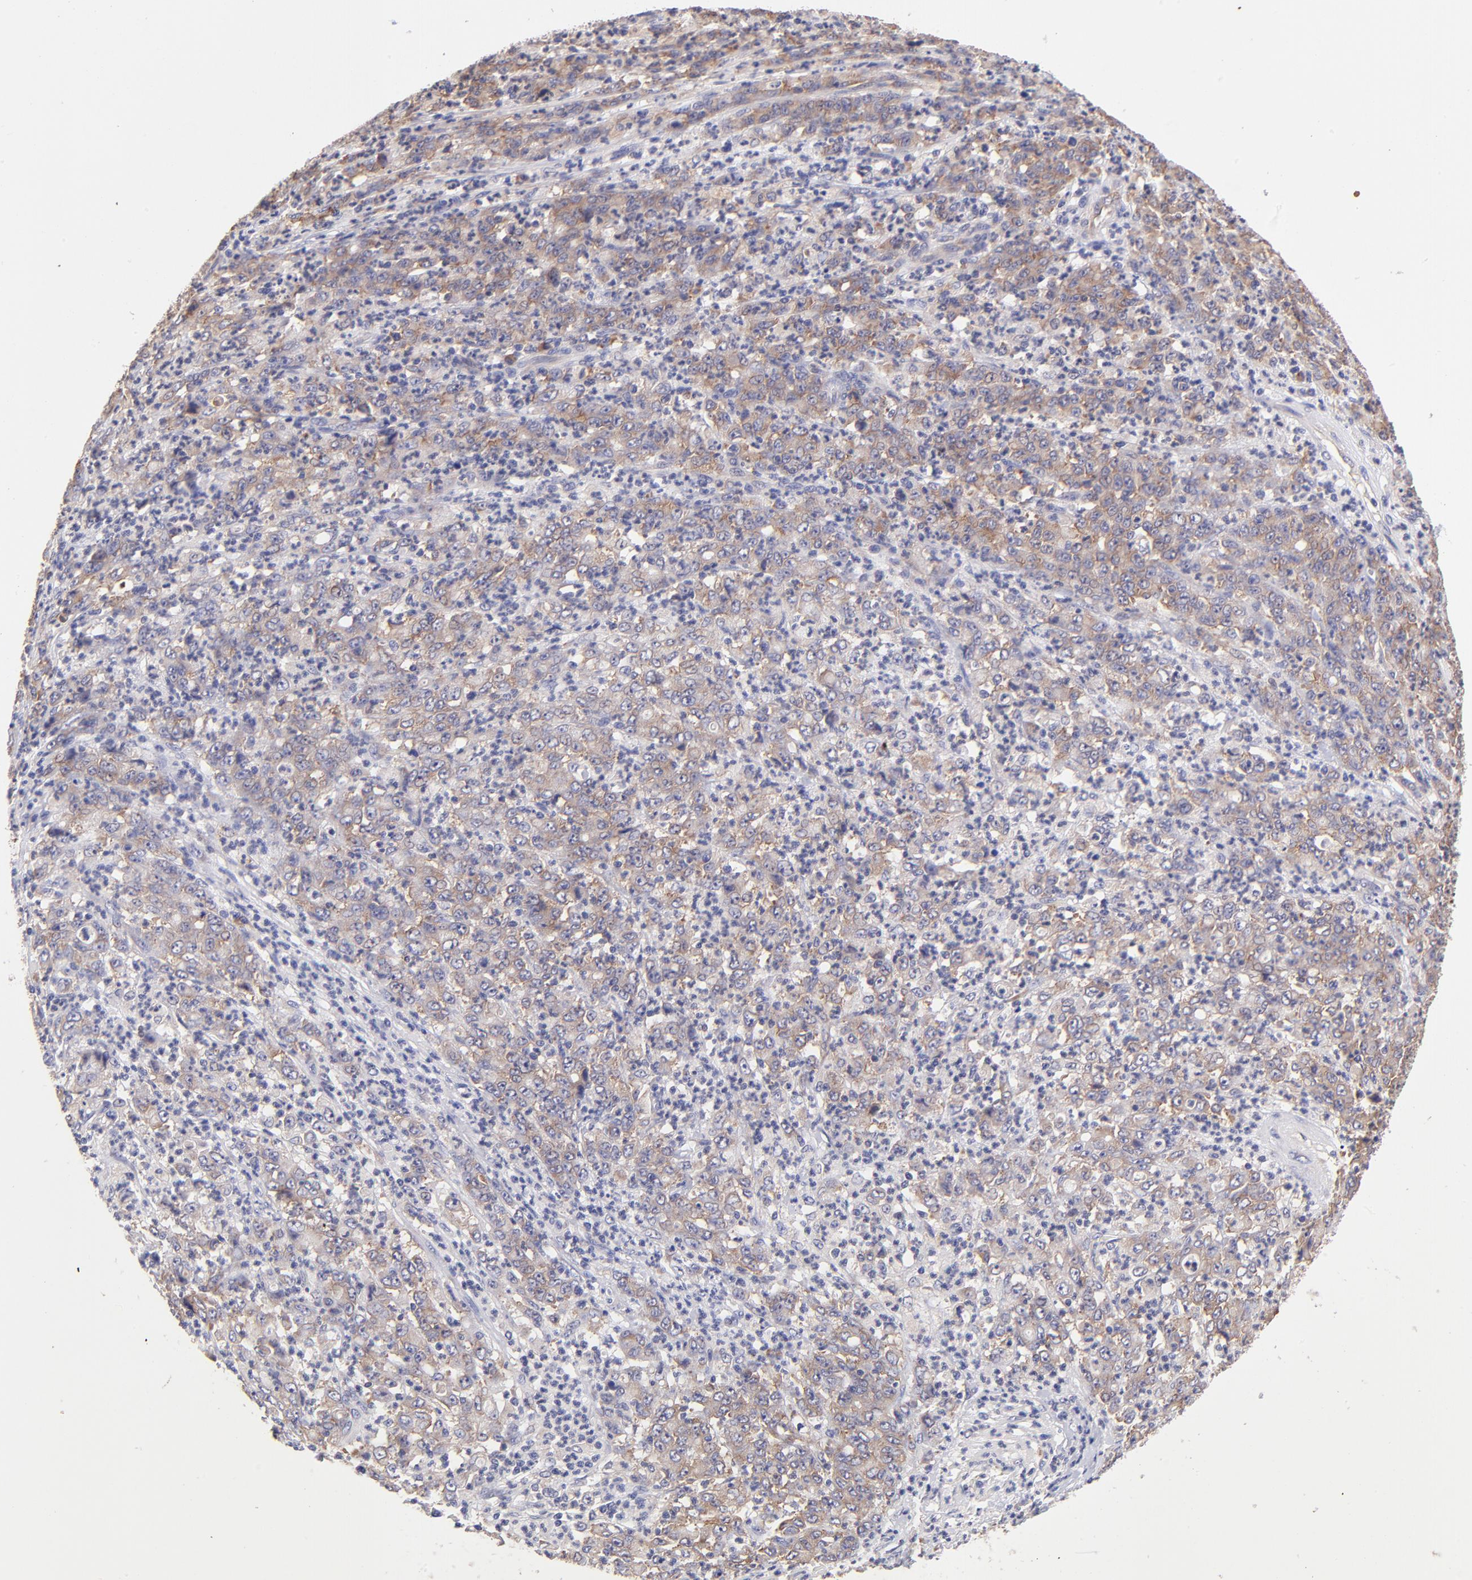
{"staining": {"intensity": "moderate", "quantity": ">75%", "location": "cytoplasmic/membranous"}, "tissue": "stomach cancer", "cell_type": "Tumor cells", "image_type": "cancer", "snomed": [{"axis": "morphology", "description": "Adenocarcinoma, NOS"}, {"axis": "topography", "description": "Stomach, lower"}], "caption": "Stomach adenocarcinoma tissue shows moderate cytoplasmic/membranous expression in about >75% of tumor cells", "gene": "RPL11", "patient": {"sex": "female", "age": 71}}